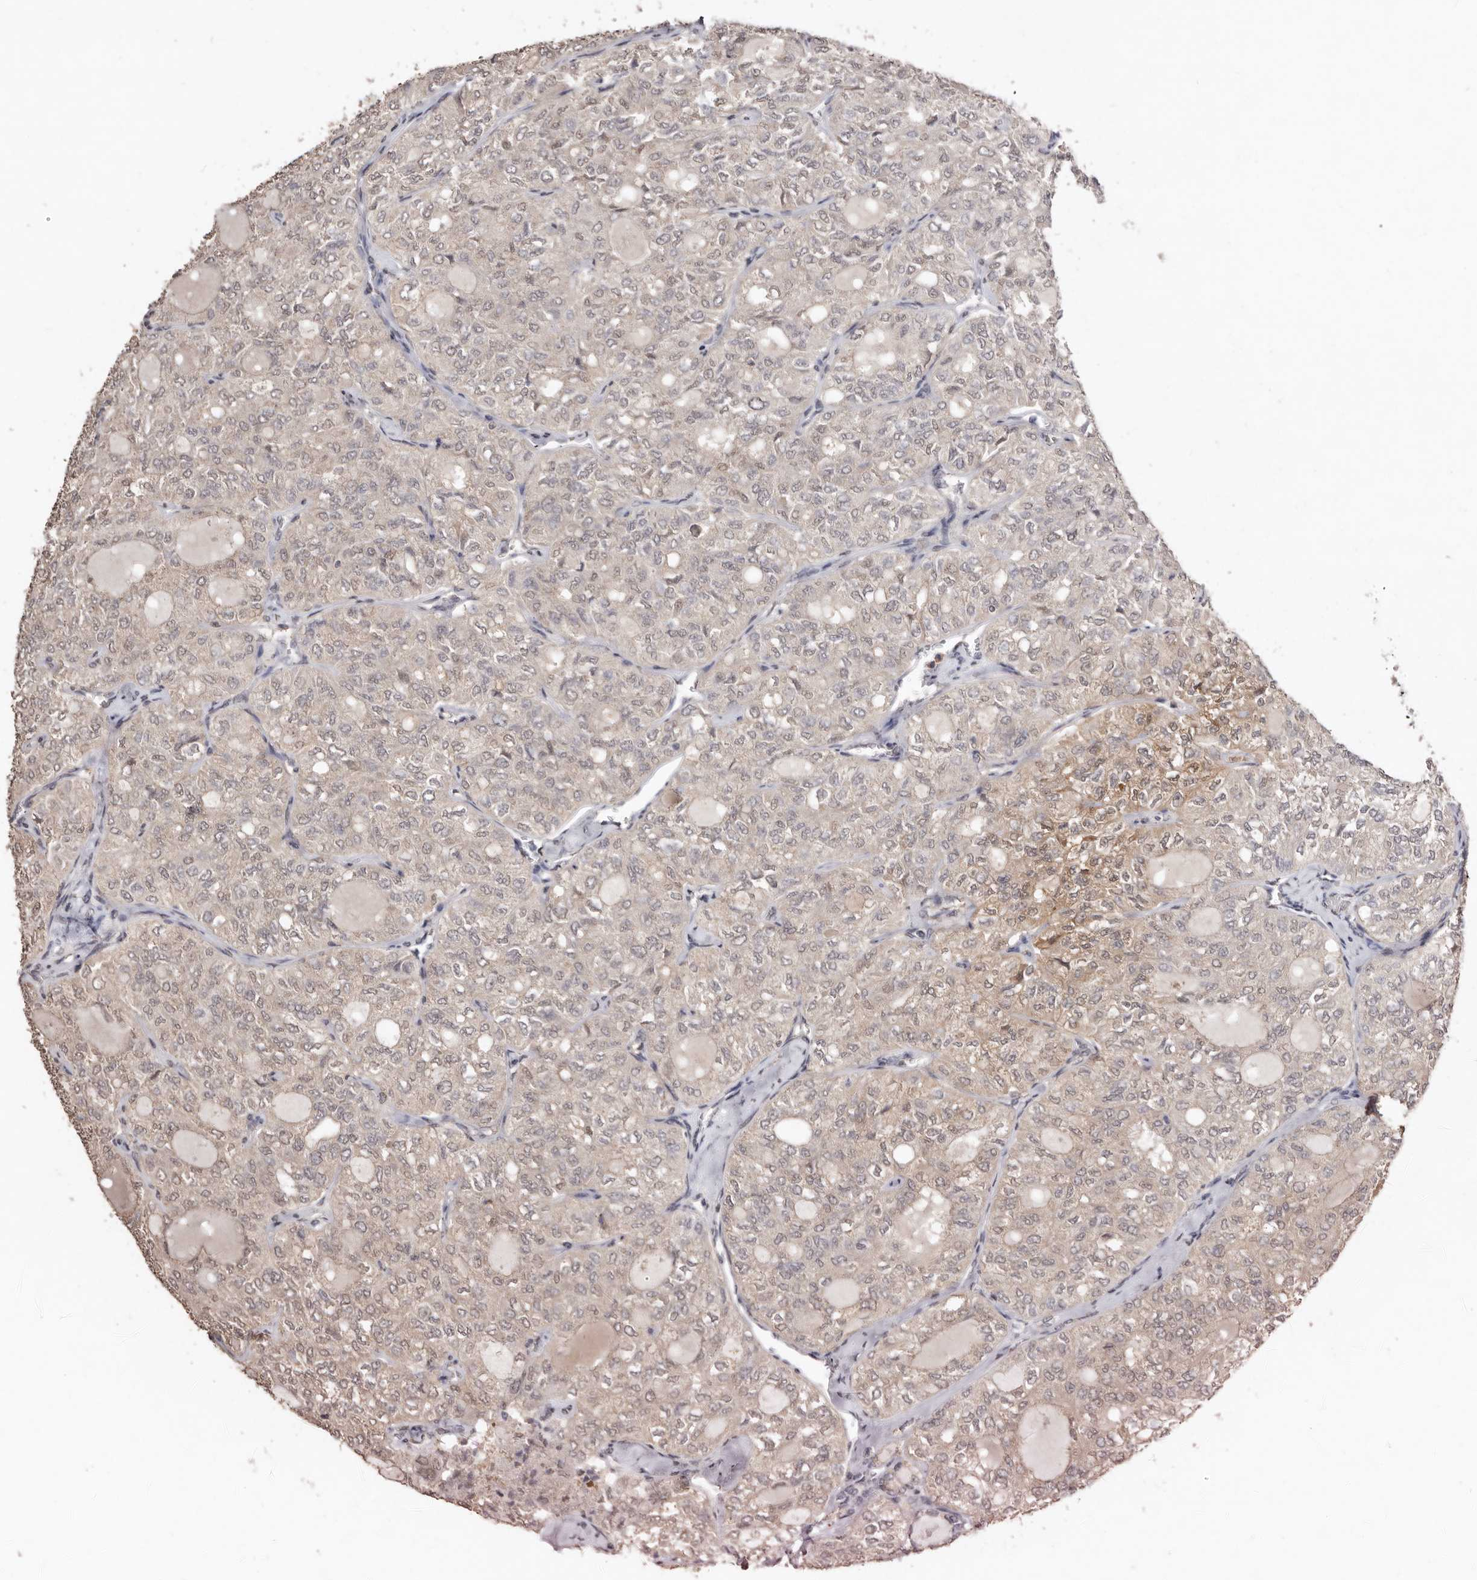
{"staining": {"intensity": "weak", "quantity": "<25%", "location": "cytoplasmic/membranous"}, "tissue": "thyroid cancer", "cell_type": "Tumor cells", "image_type": "cancer", "snomed": [{"axis": "morphology", "description": "Follicular adenoma carcinoma, NOS"}, {"axis": "topography", "description": "Thyroid gland"}], "caption": "An immunohistochemistry micrograph of thyroid cancer is shown. There is no staining in tumor cells of thyroid cancer.", "gene": "SULT1E1", "patient": {"sex": "male", "age": 75}}